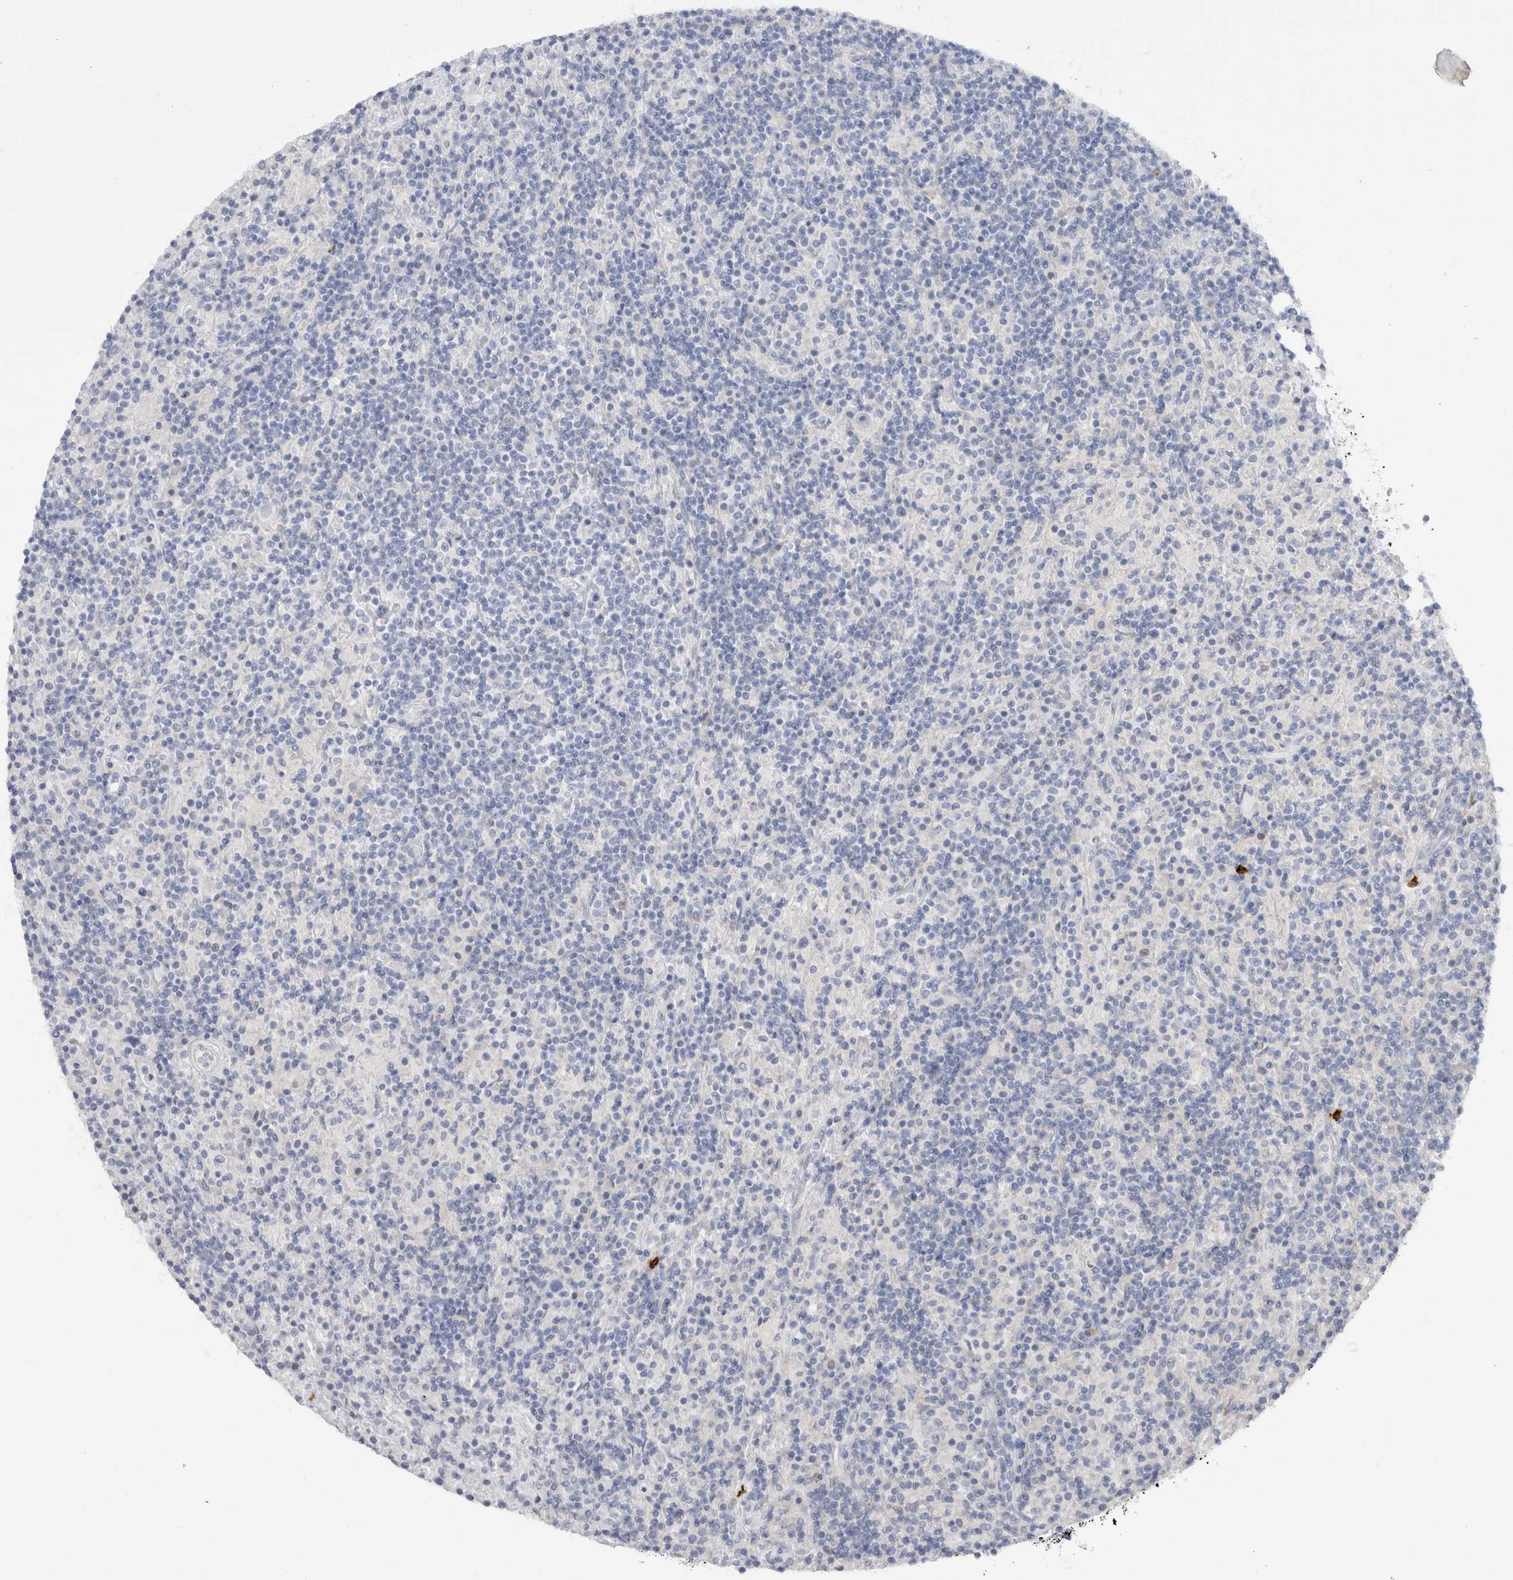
{"staining": {"intensity": "negative", "quantity": "none", "location": "none"}, "tissue": "lymphoma", "cell_type": "Tumor cells", "image_type": "cancer", "snomed": [{"axis": "morphology", "description": "Hodgkin's disease, NOS"}, {"axis": "topography", "description": "Lymph node"}], "caption": "A photomicrograph of human Hodgkin's disease is negative for staining in tumor cells.", "gene": "SPINK2", "patient": {"sex": "male", "age": 70}}